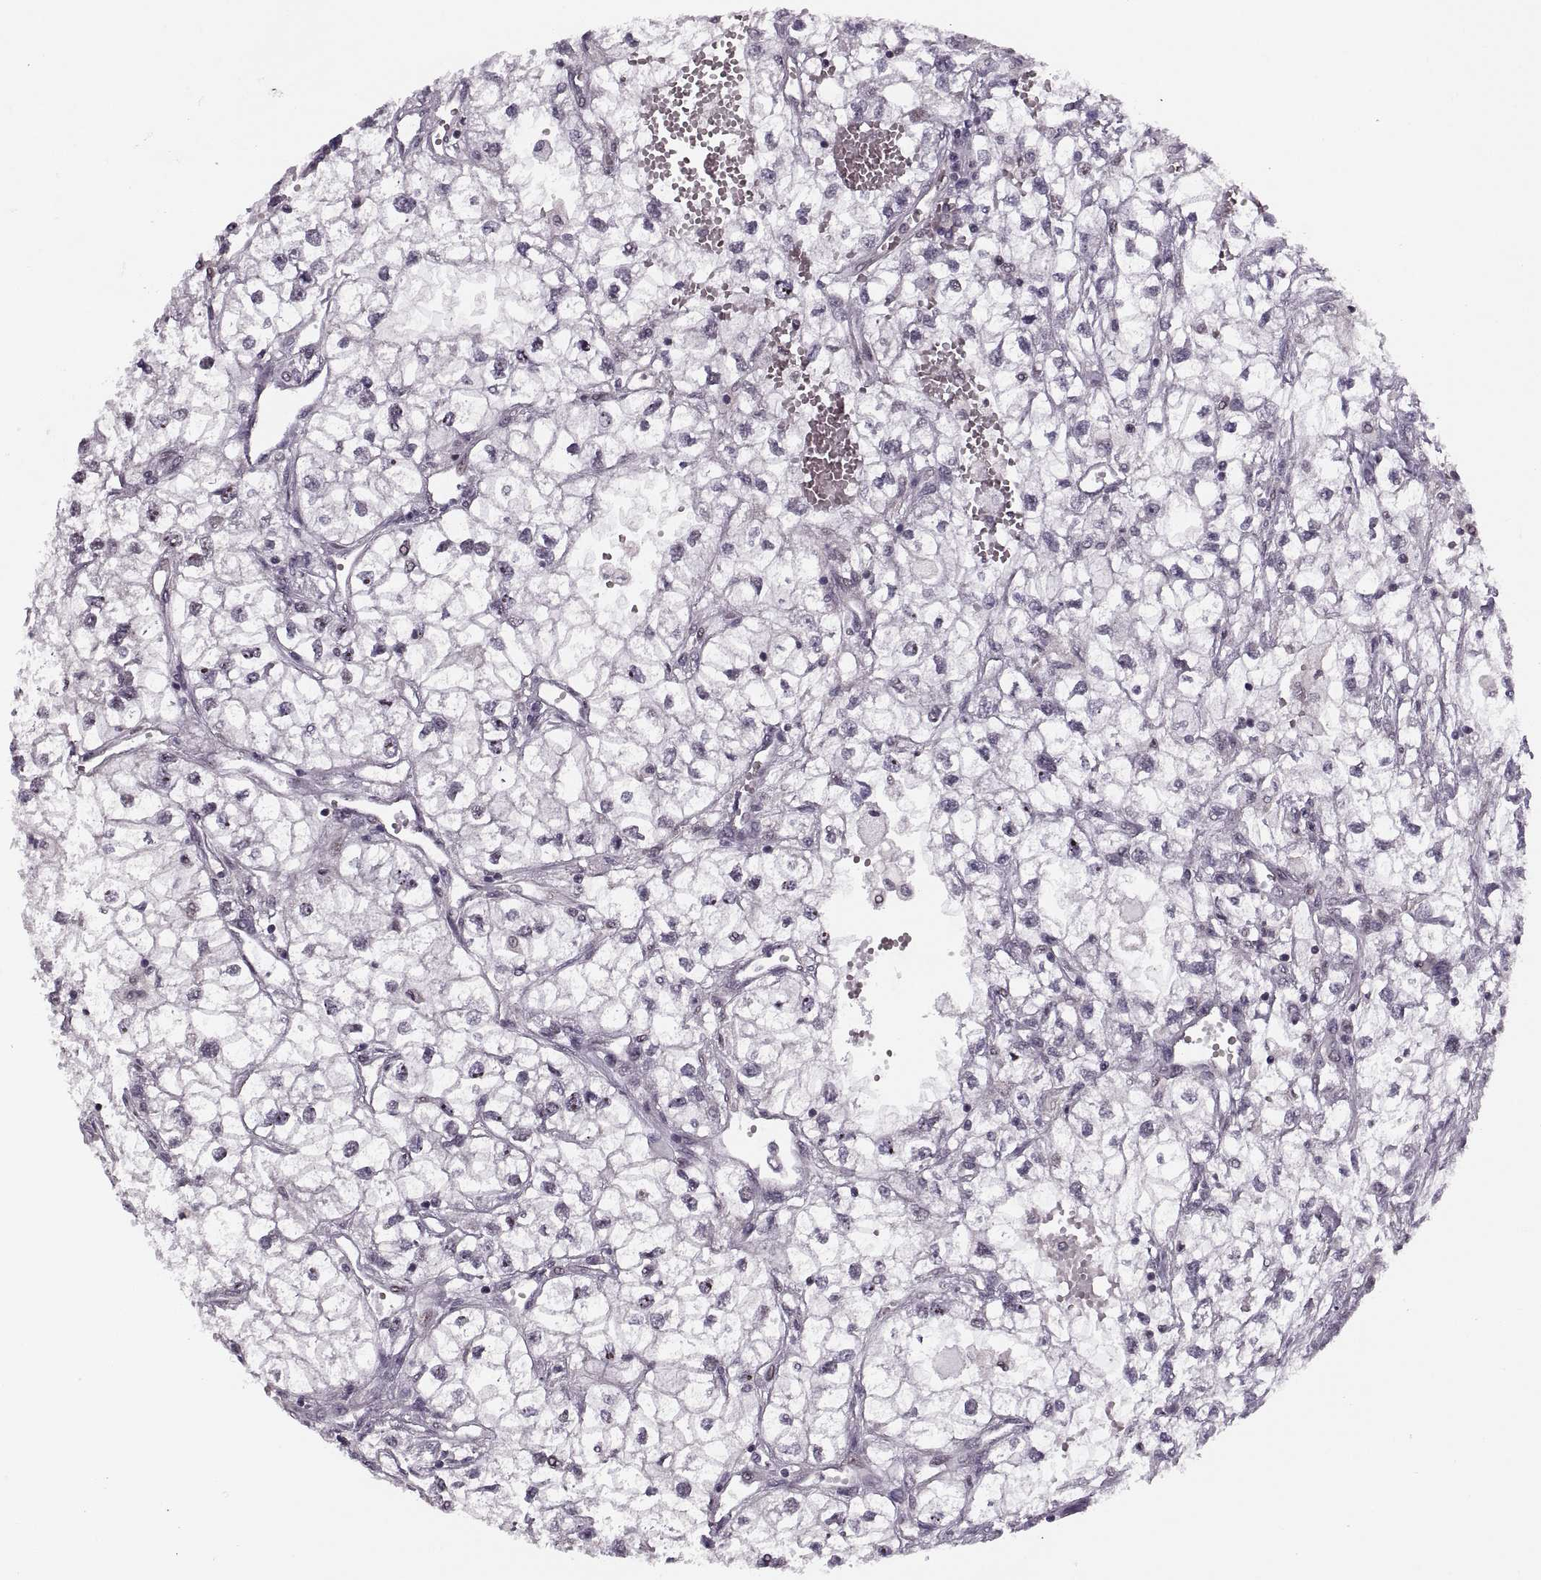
{"staining": {"intensity": "negative", "quantity": "none", "location": "none"}, "tissue": "renal cancer", "cell_type": "Tumor cells", "image_type": "cancer", "snomed": [{"axis": "morphology", "description": "Adenocarcinoma, NOS"}, {"axis": "topography", "description": "Kidney"}], "caption": "This is an immunohistochemistry (IHC) histopathology image of human renal adenocarcinoma. There is no positivity in tumor cells.", "gene": "LUZP2", "patient": {"sex": "male", "age": 59}}